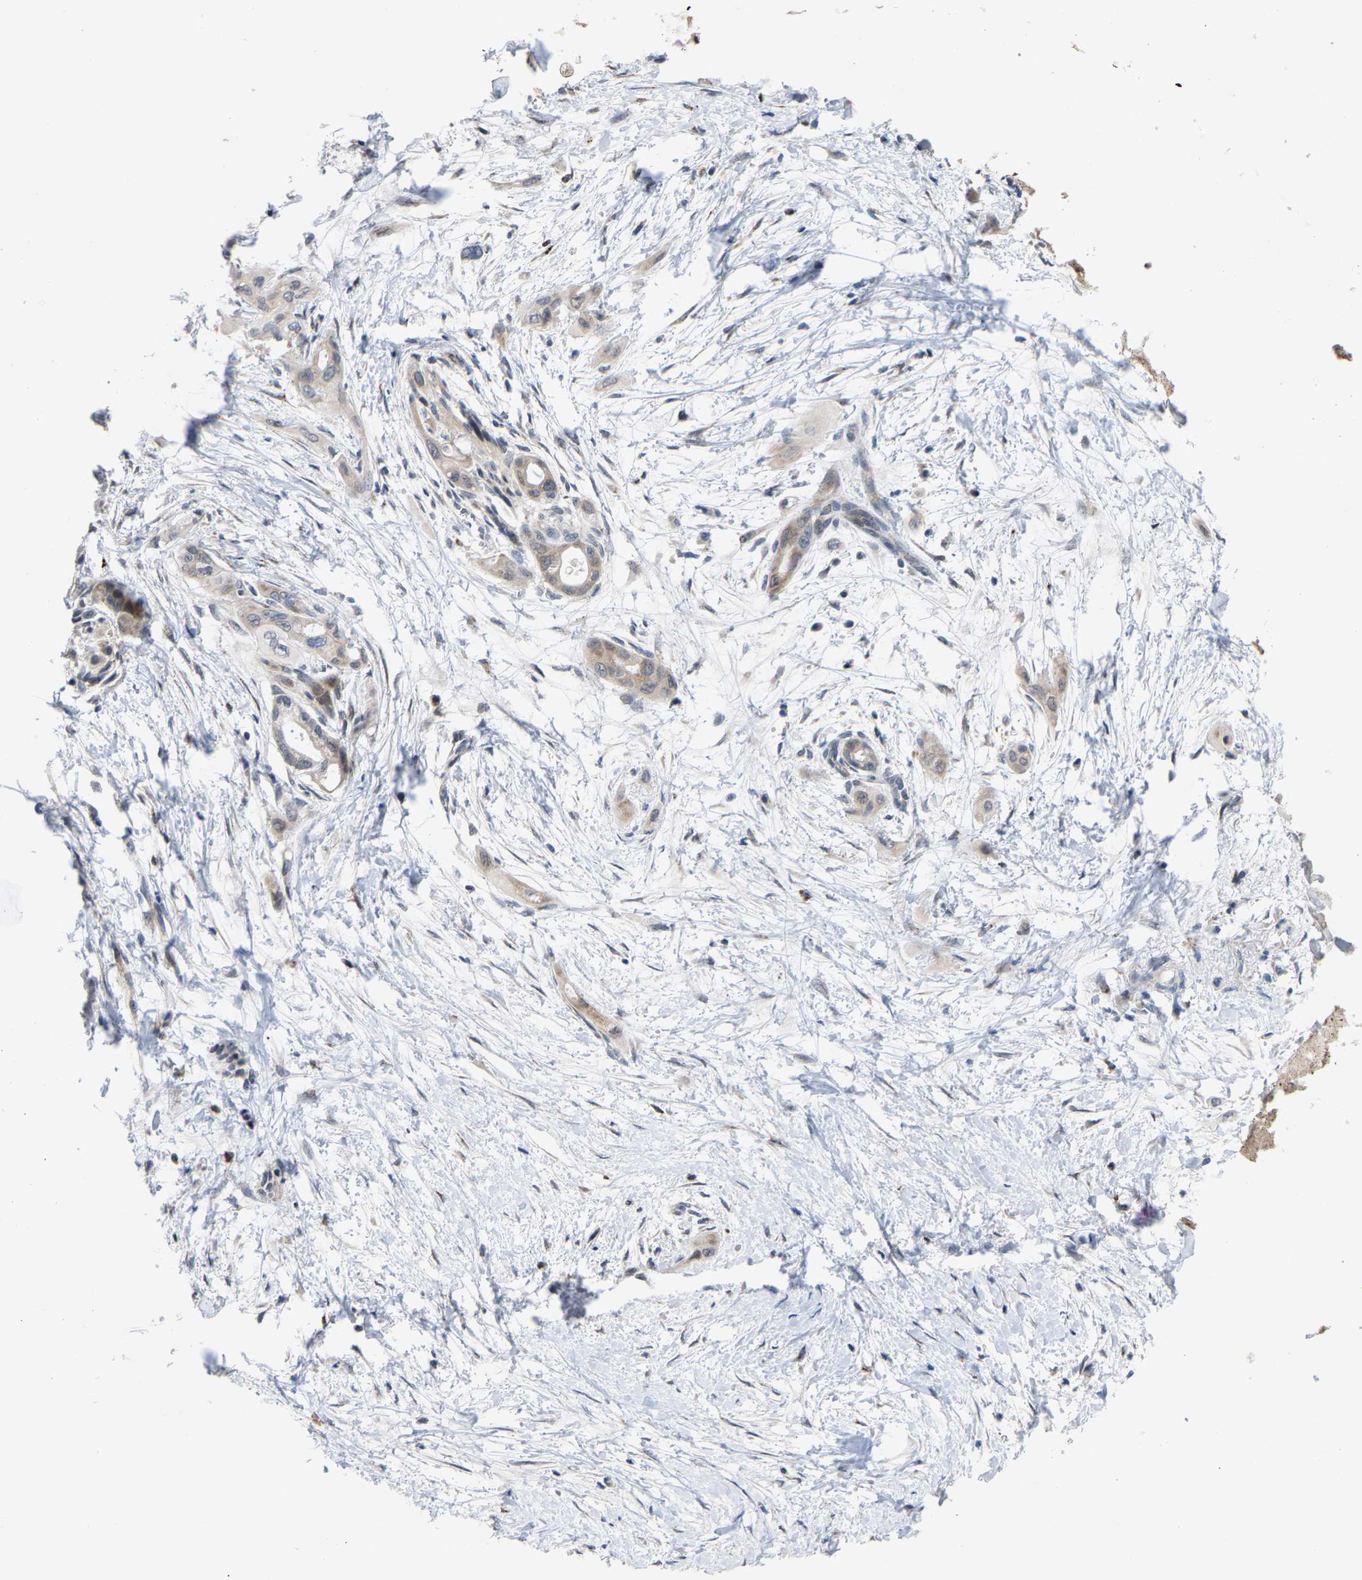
{"staining": {"intensity": "weak", "quantity": "<25%", "location": "cytoplasmic/membranous"}, "tissue": "pancreatic cancer", "cell_type": "Tumor cells", "image_type": "cancer", "snomed": [{"axis": "morphology", "description": "Adenocarcinoma, NOS"}, {"axis": "topography", "description": "Pancreas"}], "caption": "The immunohistochemistry histopathology image has no significant positivity in tumor cells of pancreatic cancer (adenocarcinoma) tissue. Brightfield microscopy of immunohistochemistry (IHC) stained with DAB (brown) and hematoxylin (blue), captured at high magnification.", "gene": "TDRKH", "patient": {"sex": "male", "age": 59}}